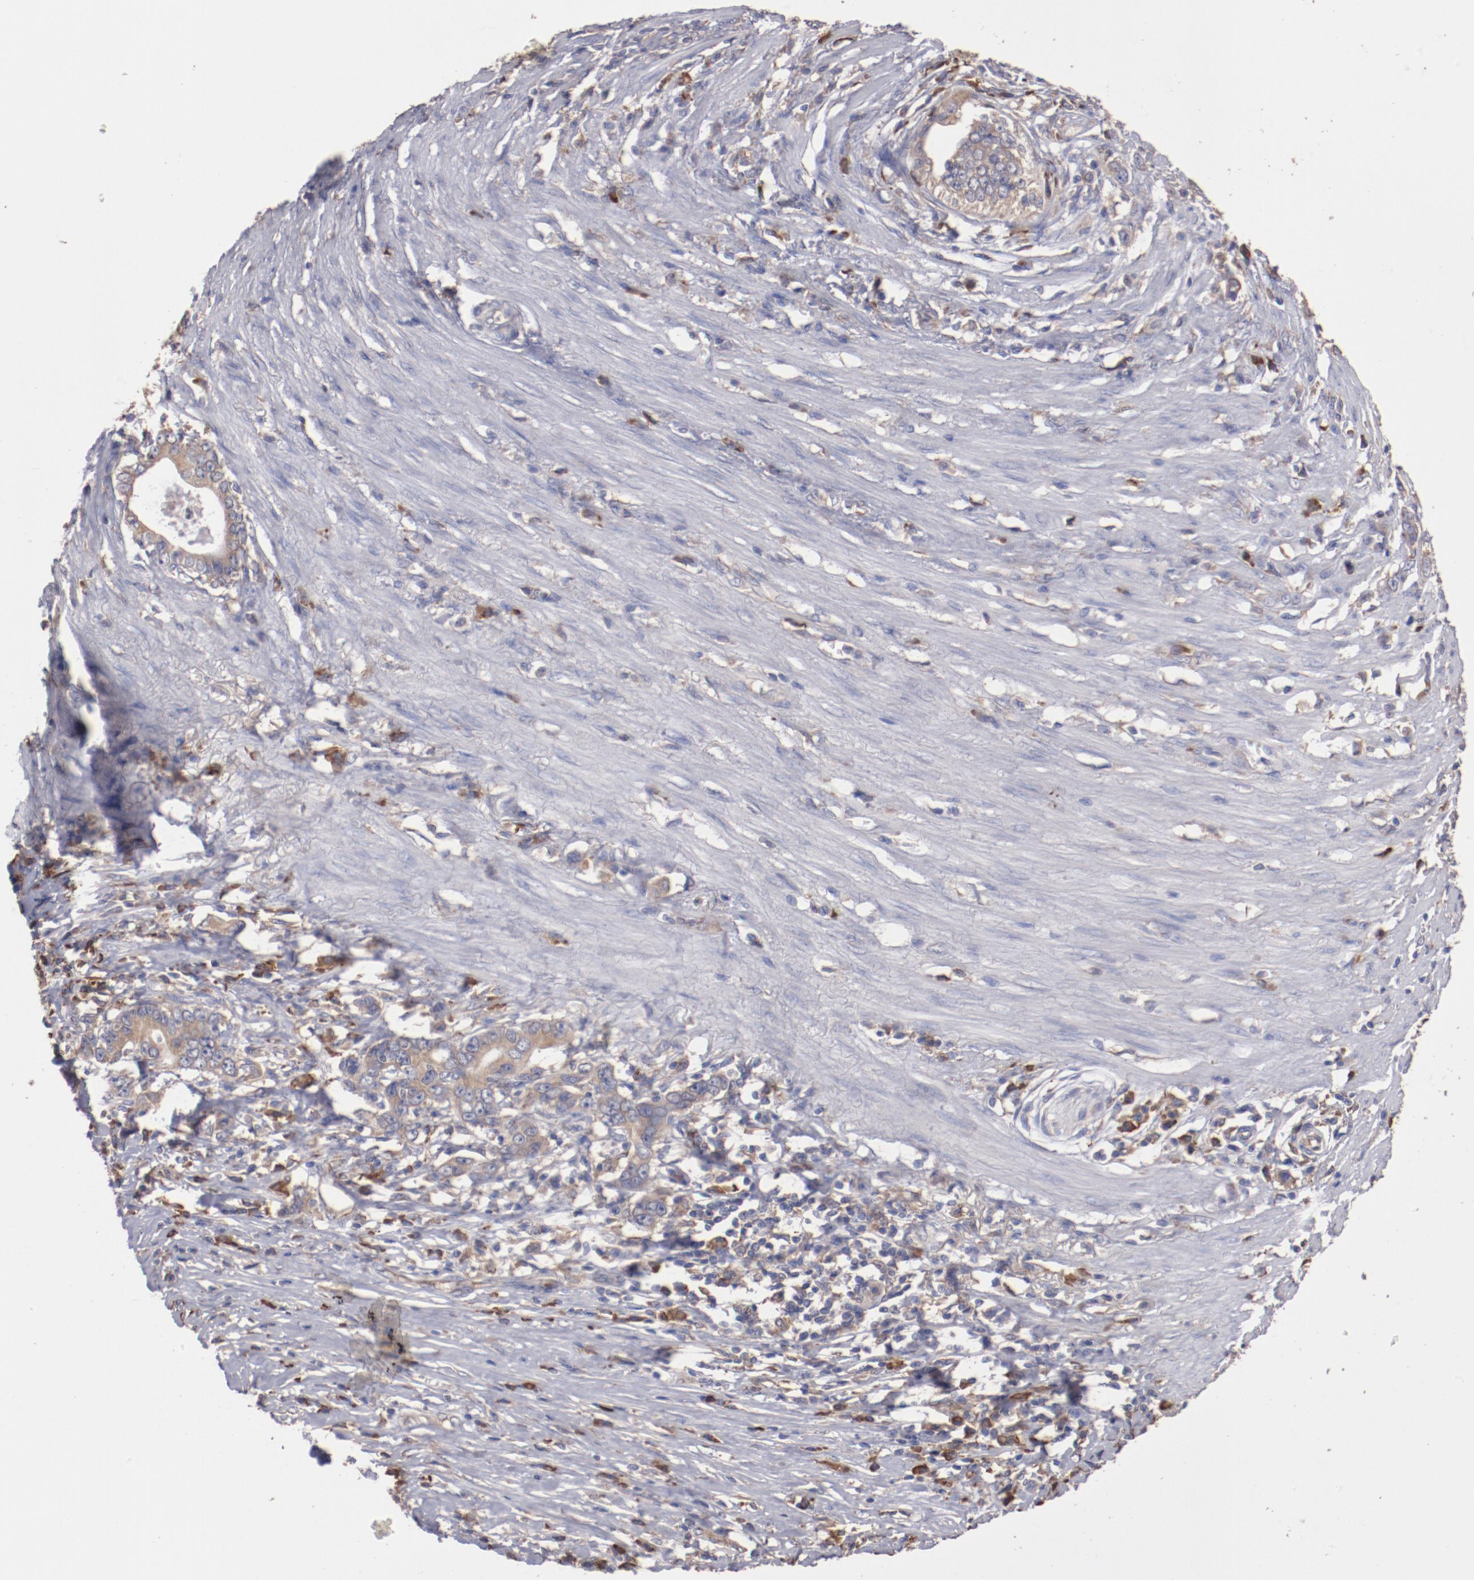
{"staining": {"intensity": "weak", "quantity": "25%-75%", "location": "cytoplasmic/membranous"}, "tissue": "stomach cancer", "cell_type": "Tumor cells", "image_type": "cancer", "snomed": [{"axis": "morphology", "description": "Adenocarcinoma, NOS"}, {"axis": "topography", "description": "Stomach, lower"}], "caption": "Protein analysis of stomach adenocarcinoma tissue reveals weak cytoplasmic/membranous positivity in approximately 25%-75% of tumor cells.", "gene": "NFKBIE", "patient": {"sex": "female", "age": 72}}